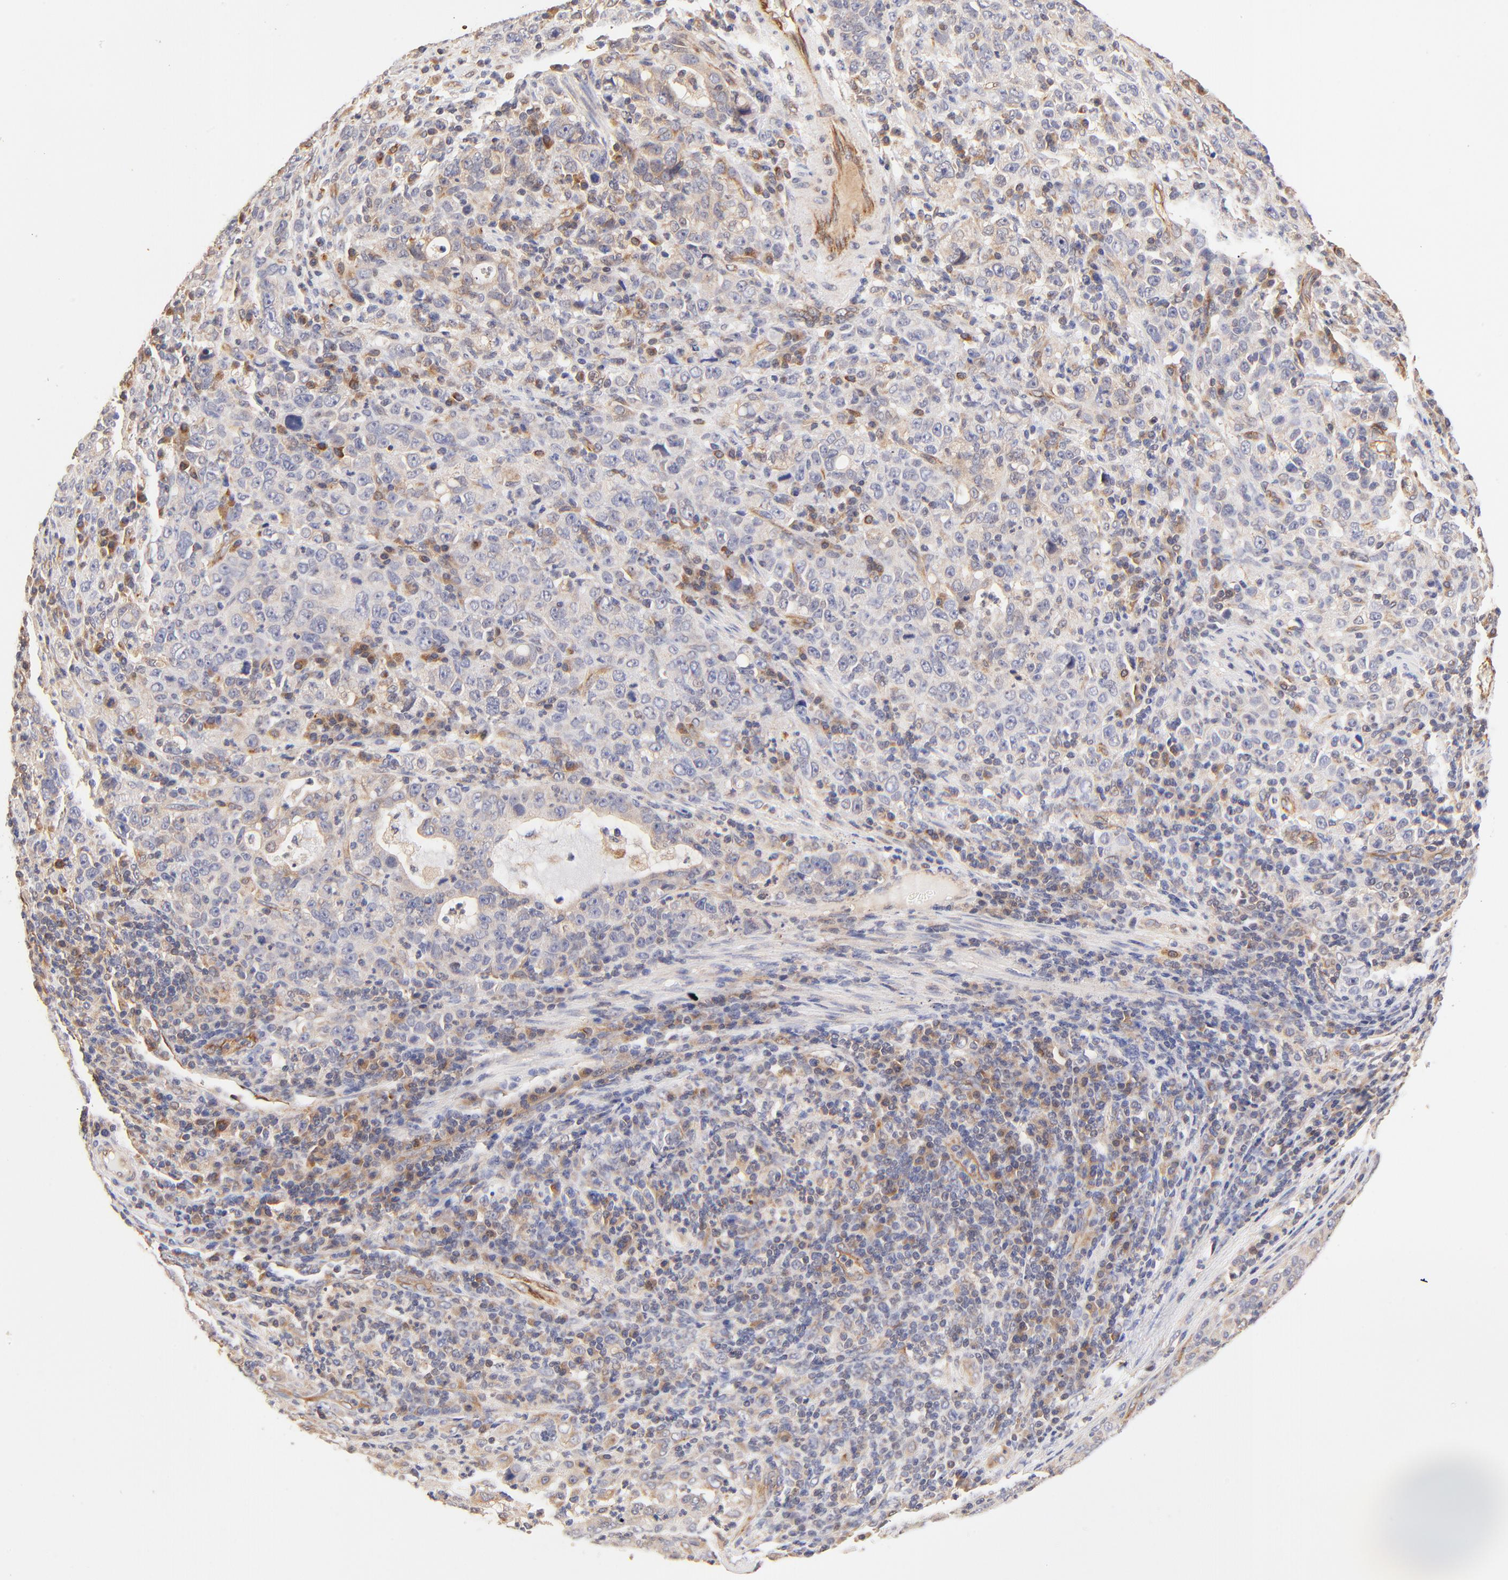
{"staining": {"intensity": "weak", "quantity": ">75%", "location": "cytoplasmic/membranous"}, "tissue": "stomach cancer", "cell_type": "Tumor cells", "image_type": "cancer", "snomed": [{"axis": "morphology", "description": "Adenocarcinoma, NOS"}, {"axis": "topography", "description": "Stomach, upper"}], "caption": "Stomach adenocarcinoma was stained to show a protein in brown. There is low levels of weak cytoplasmic/membranous staining in approximately >75% of tumor cells. Ihc stains the protein in brown and the nuclei are stained blue.", "gene": "TNFAIP3", "patient": {"sex": "female", "age": 50}}